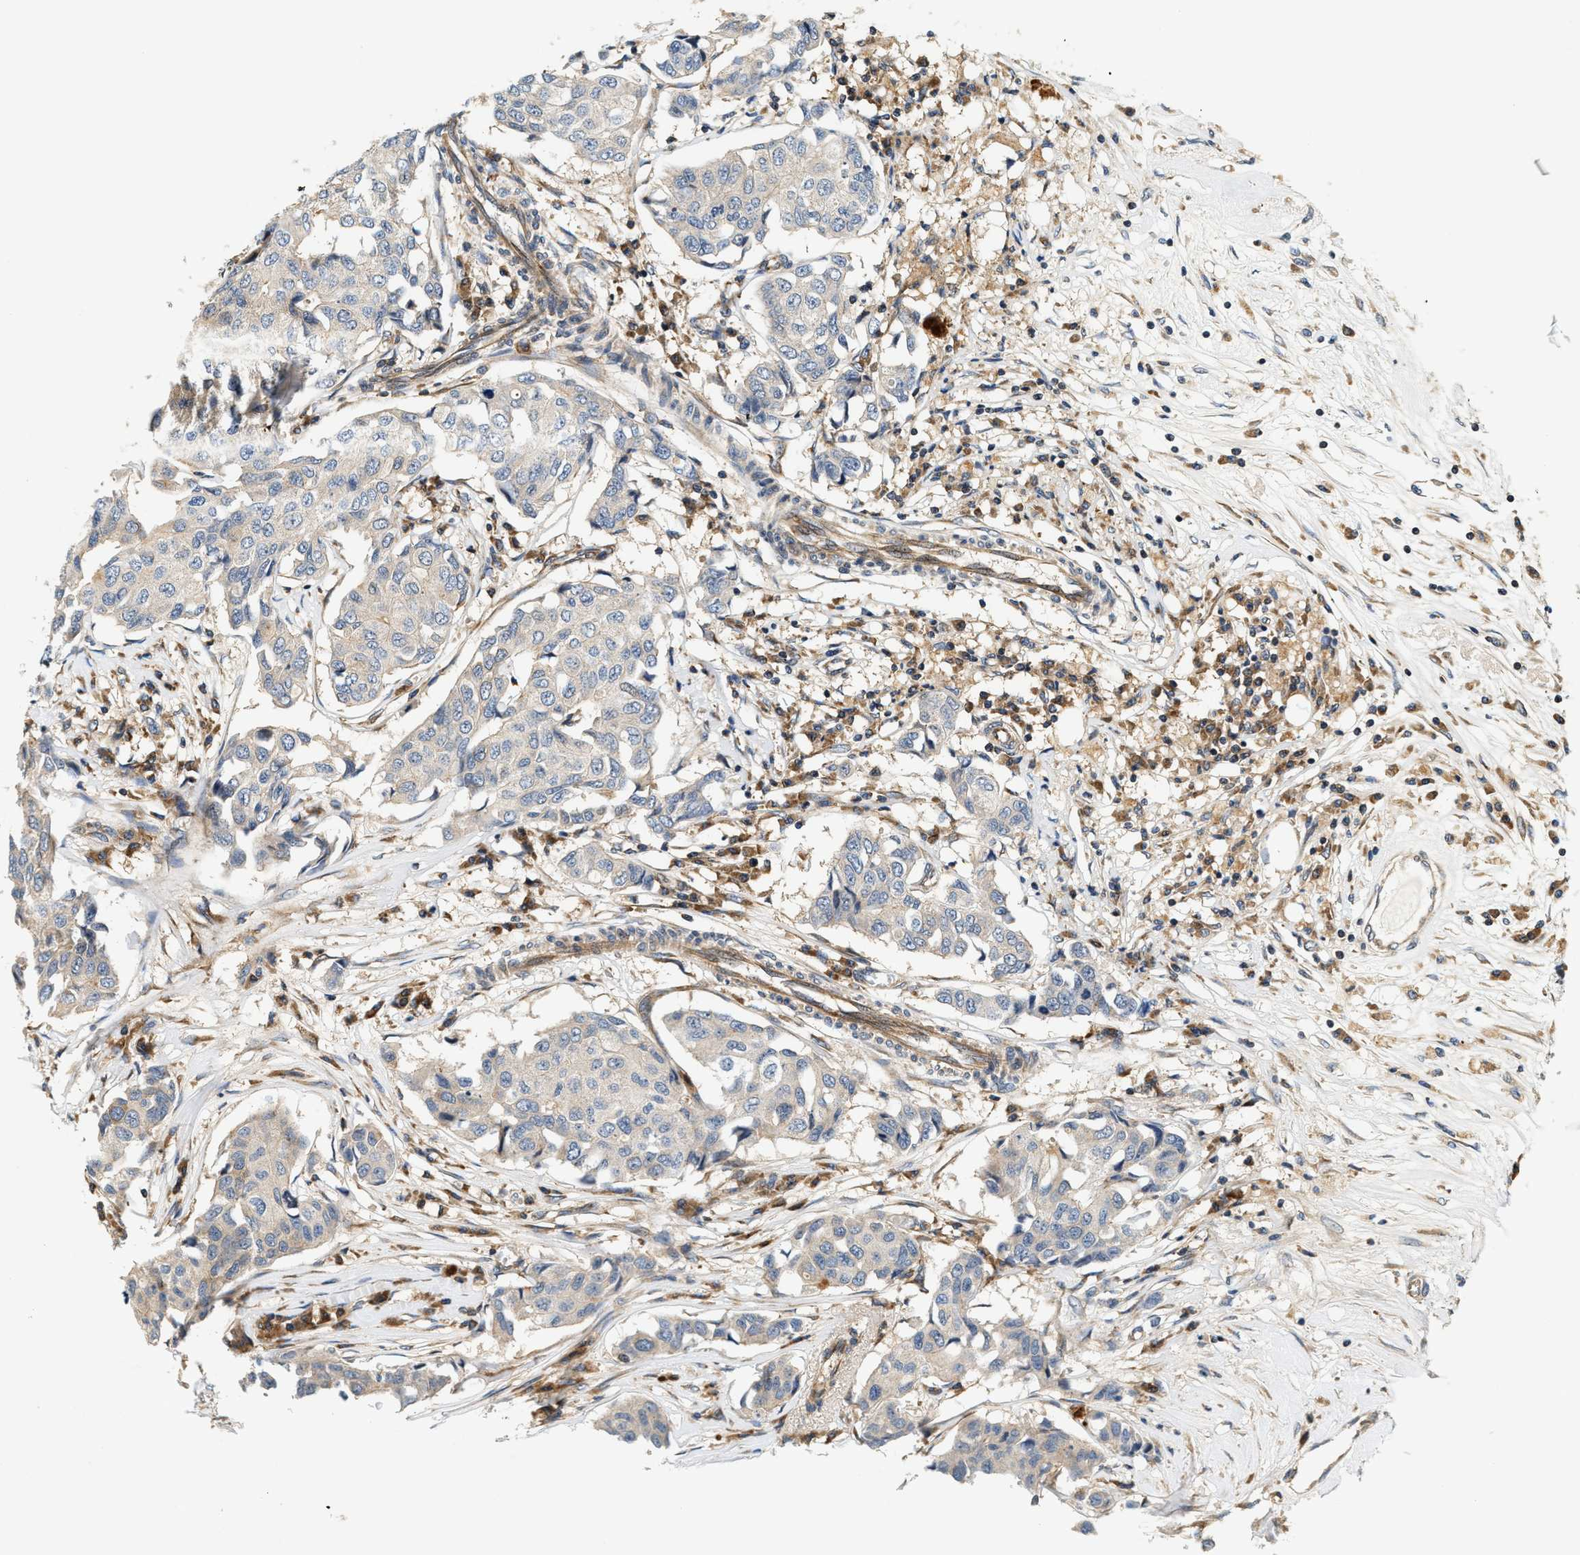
{"staining": {"intensity": "negative", "quantity": "none", "location": "none"}, "tissue": "breast cancer", "cell_type": "Tumor cells", "image_type": "cancer", "snomed": [{"axis": "morphology", "description": "Duct carcinoma"}, {"axis": "topography", "description": "Breast"}], "caption": "High power microscopy image of an IHC photomicrograph of breast cancer (invasive ductal carcinoma), revealing no significant staining in tumor cells.", "gene": "SAMD9", "patient": {"sex": "female", "age": 80}}